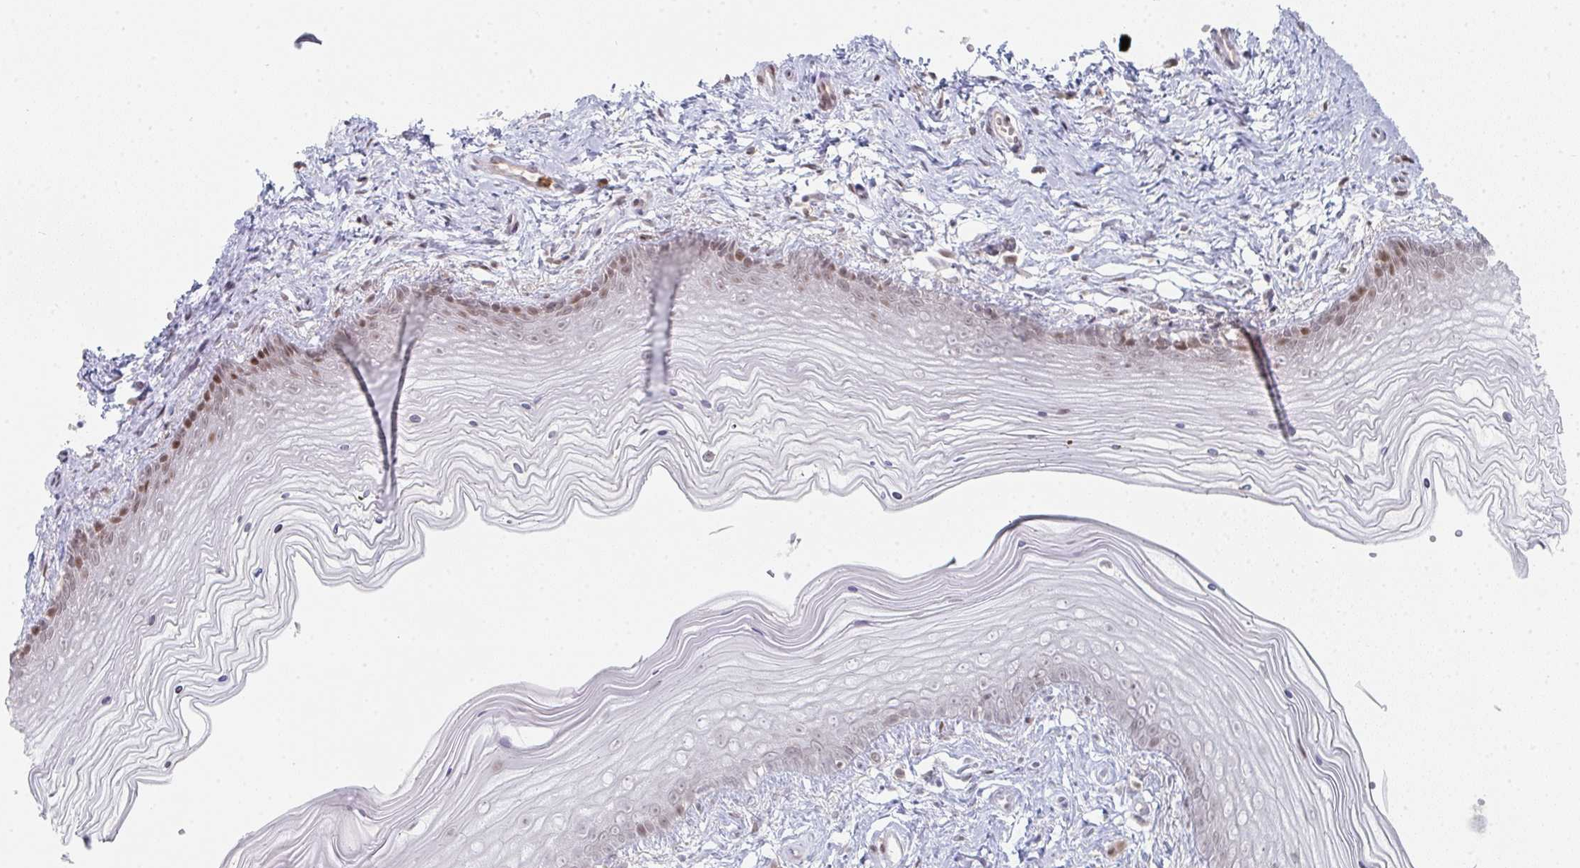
{"staining": {"intensity": "moderate", "quantity": "25%-75%", "location": "nuclear"}, "tissue": "vagina", "cell_type": "Squamous epithelial cells", "image_type": "normal", "snomed": [{"axis": "morphology", "description": "Normal tissue, NOS"}, {"axis": "topography", "description": "Vagina"}], "caption": "The image exhibits a brown stain indicating the presence of a protein in the nuclear of squamous epithelial cells in vagina.", "gene": "LIN54", "patient": {"sex": "female", "age": 38}}